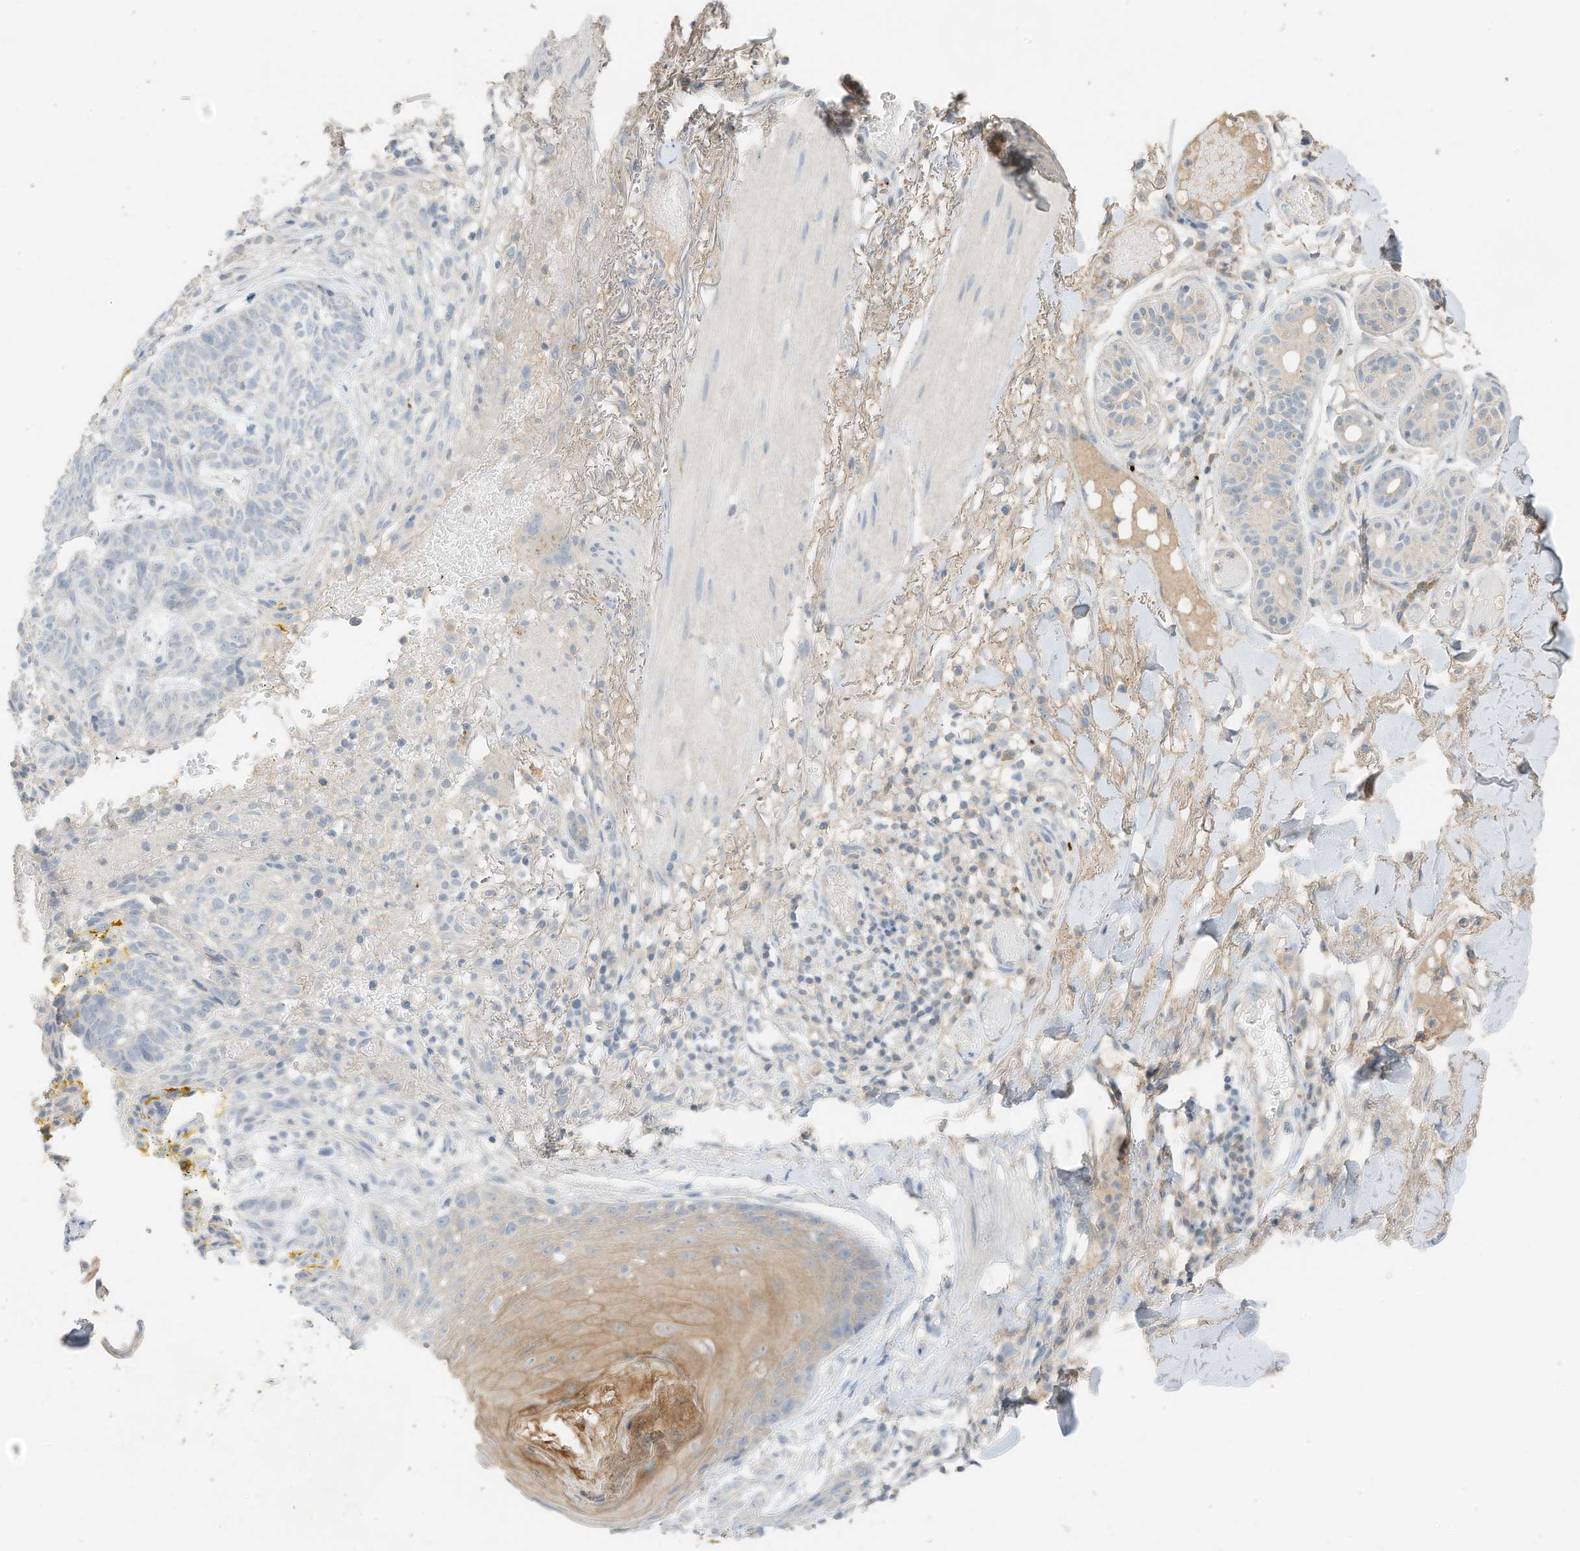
{"staining": {"intensity": "negative", "quantity": "none", "location": "none"}, "tissue": "skin cancer", "cell_type": "Tumor cells", "image_type": "cancer", "snomed": [{"axis": "morphology", "description": "Basal cell carcinoma"}, {"axis": "topography", "description": "Skin"}], "caption": "The IHC micrograph has no significant expression in tumor cells of skin cancer (basal cell carcinoma) tissue.", "gene": "CAPN13", "patient": {"sex": "male", "age": 85}}